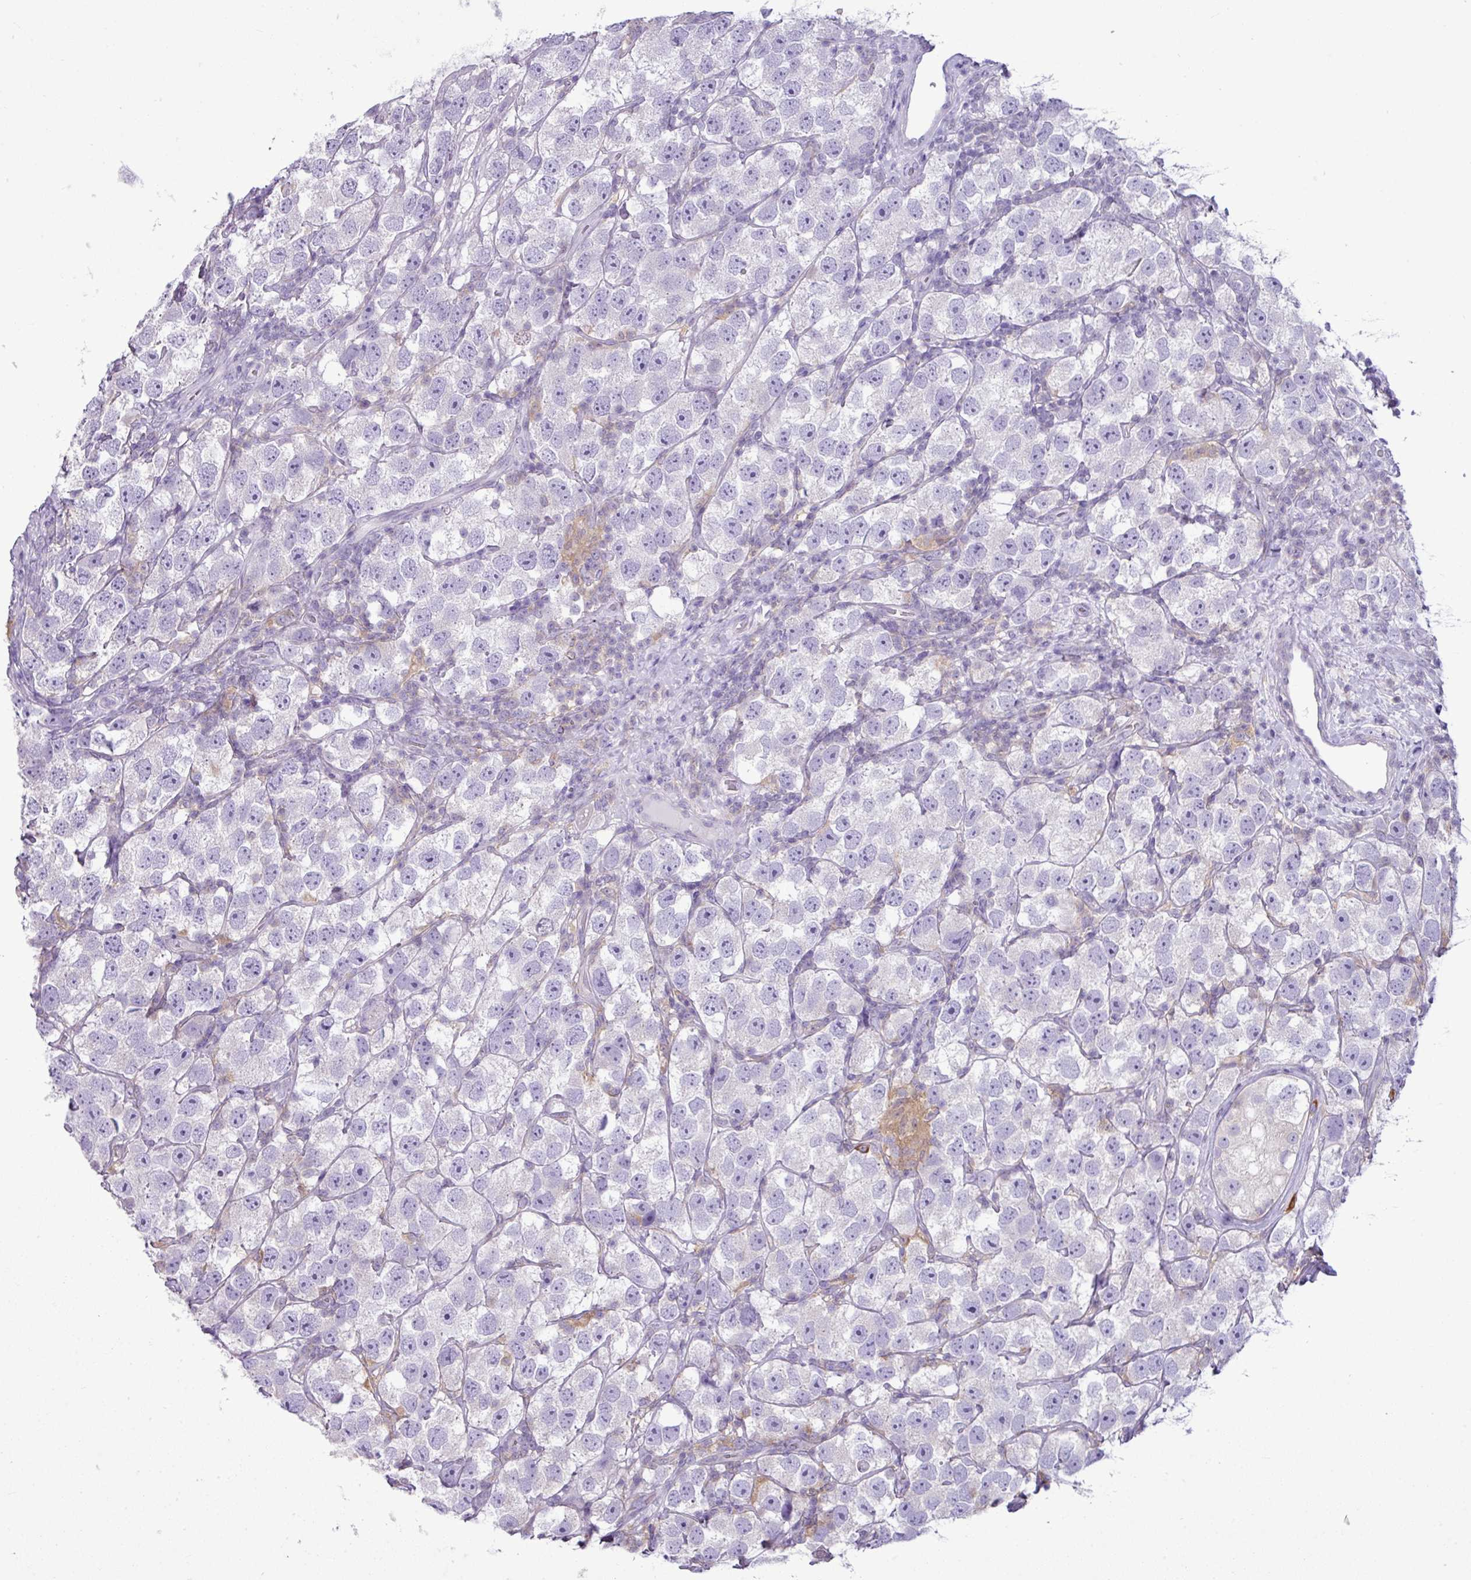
{"staining": {"intensity": "negative", "quantity": "none", "location": "none"}, "tissue": "testis cancer", "cell_type": "Tumor cells", "image_type": "cancer", "snomed": [{"axis": "morphology", "description": "Seminoma, NOS"}, {"axis": "topography", "description": "Testis"}], "caption": "DAB immunohistochemical staining of human testis cancer (seminoma) demonstrates no significant staining in tumor cells.", "gene": "STAT5A", "patient": {"sex": "male", "age": 26}}